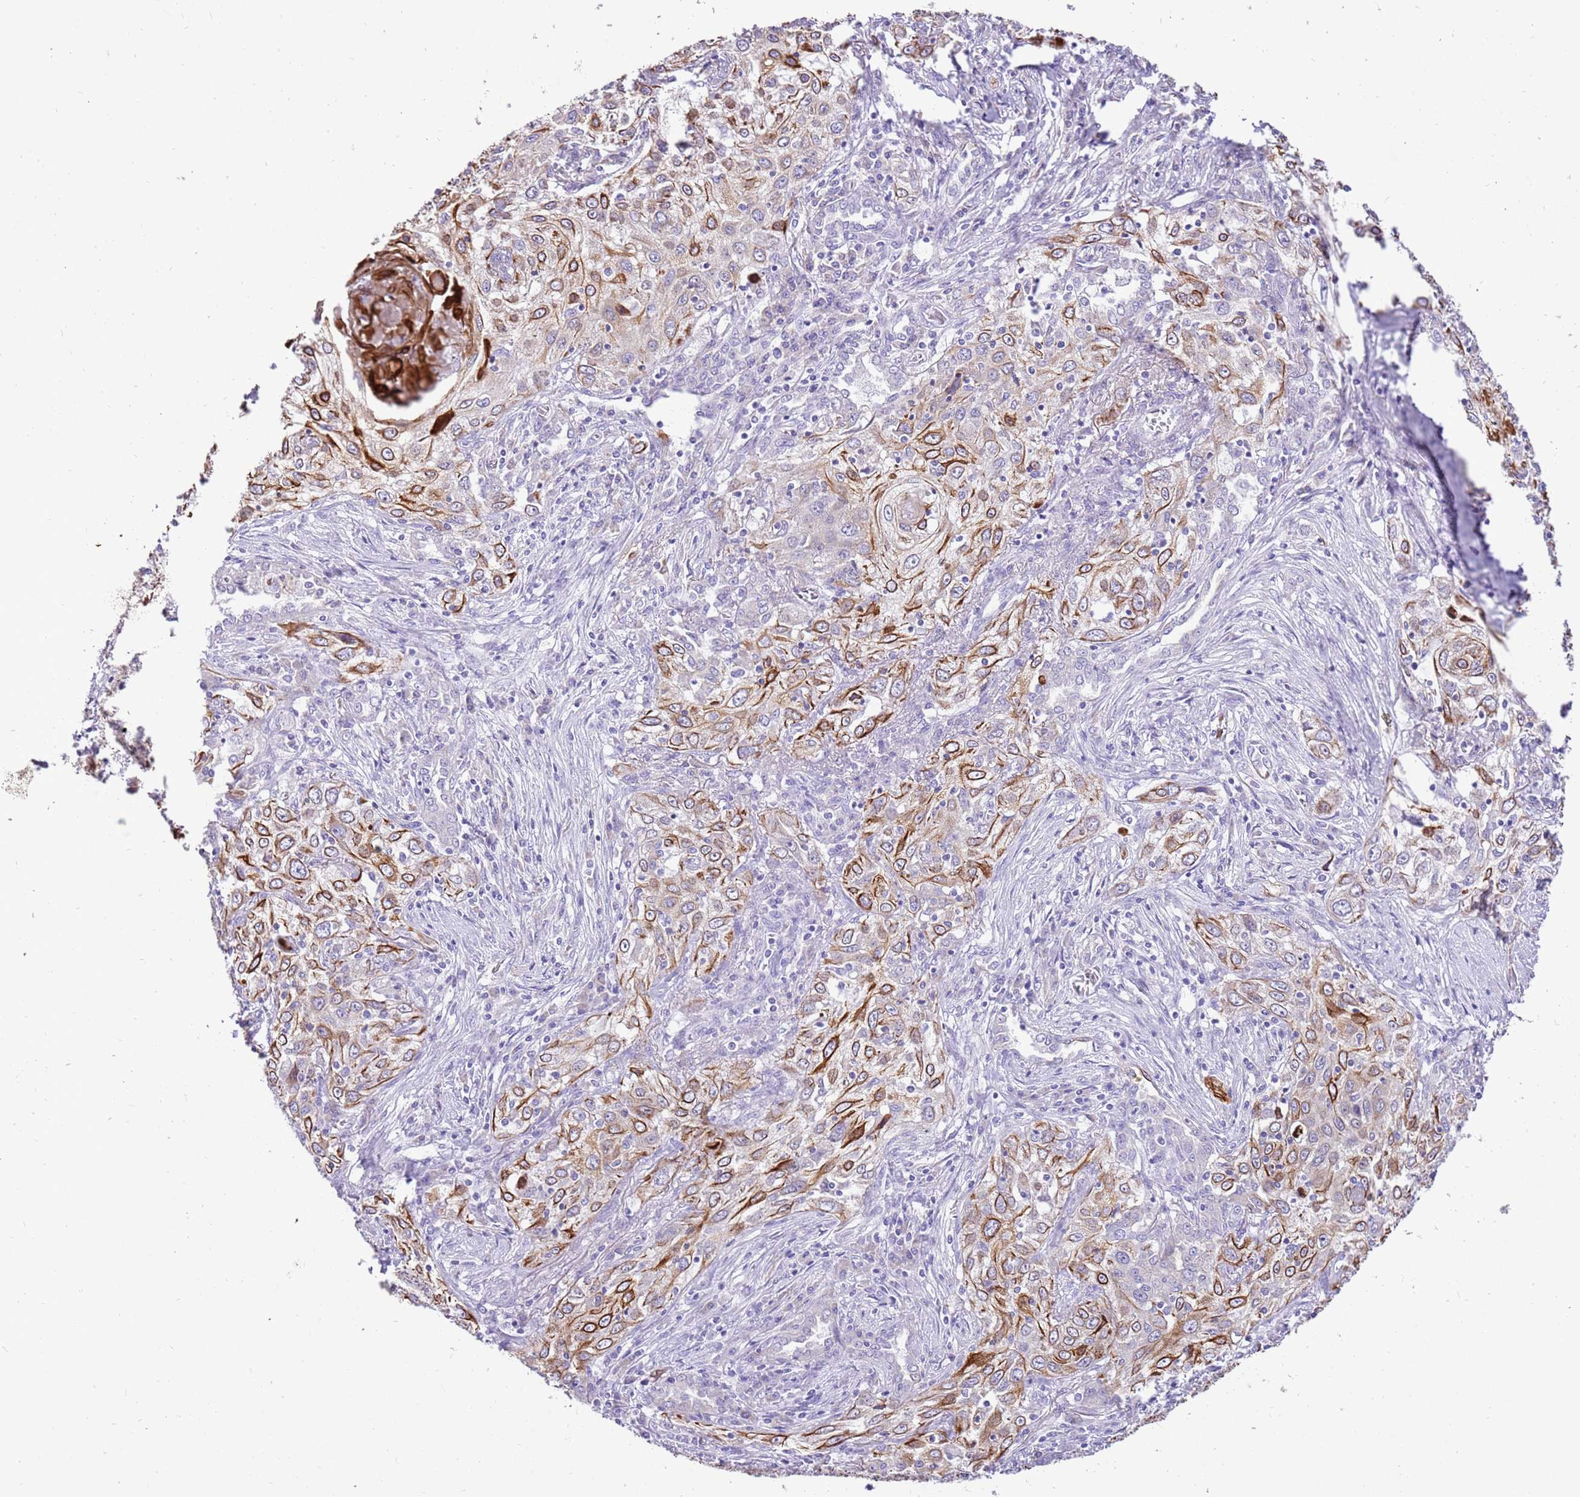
{"staining": {"intensity": "moderate", "quantity": ">75%", "location": "cytoplasmic/membranous"}, "tissue": "lung cancer", "cell_type": "Tumor cells", "image_type": "cancer", "snomed": [{"axis": "morphology", "description": "Squamous cell carcinoma, NOS"}, {"axis": "topography", "description": "Lung"}], "caption": "Tumor cells exhibit moderate cytoplasmic/membranous expression in approximately >75% of cells in squamous cell carcinoma (lung). The staining was performed using DAB to visualize the protein expression in brown, while the nuclei were stained in blue with hematoxylin (Magnification: 20x).", "gene": "R3HDM4", "patient": {"sex": "female", "age": 69}}